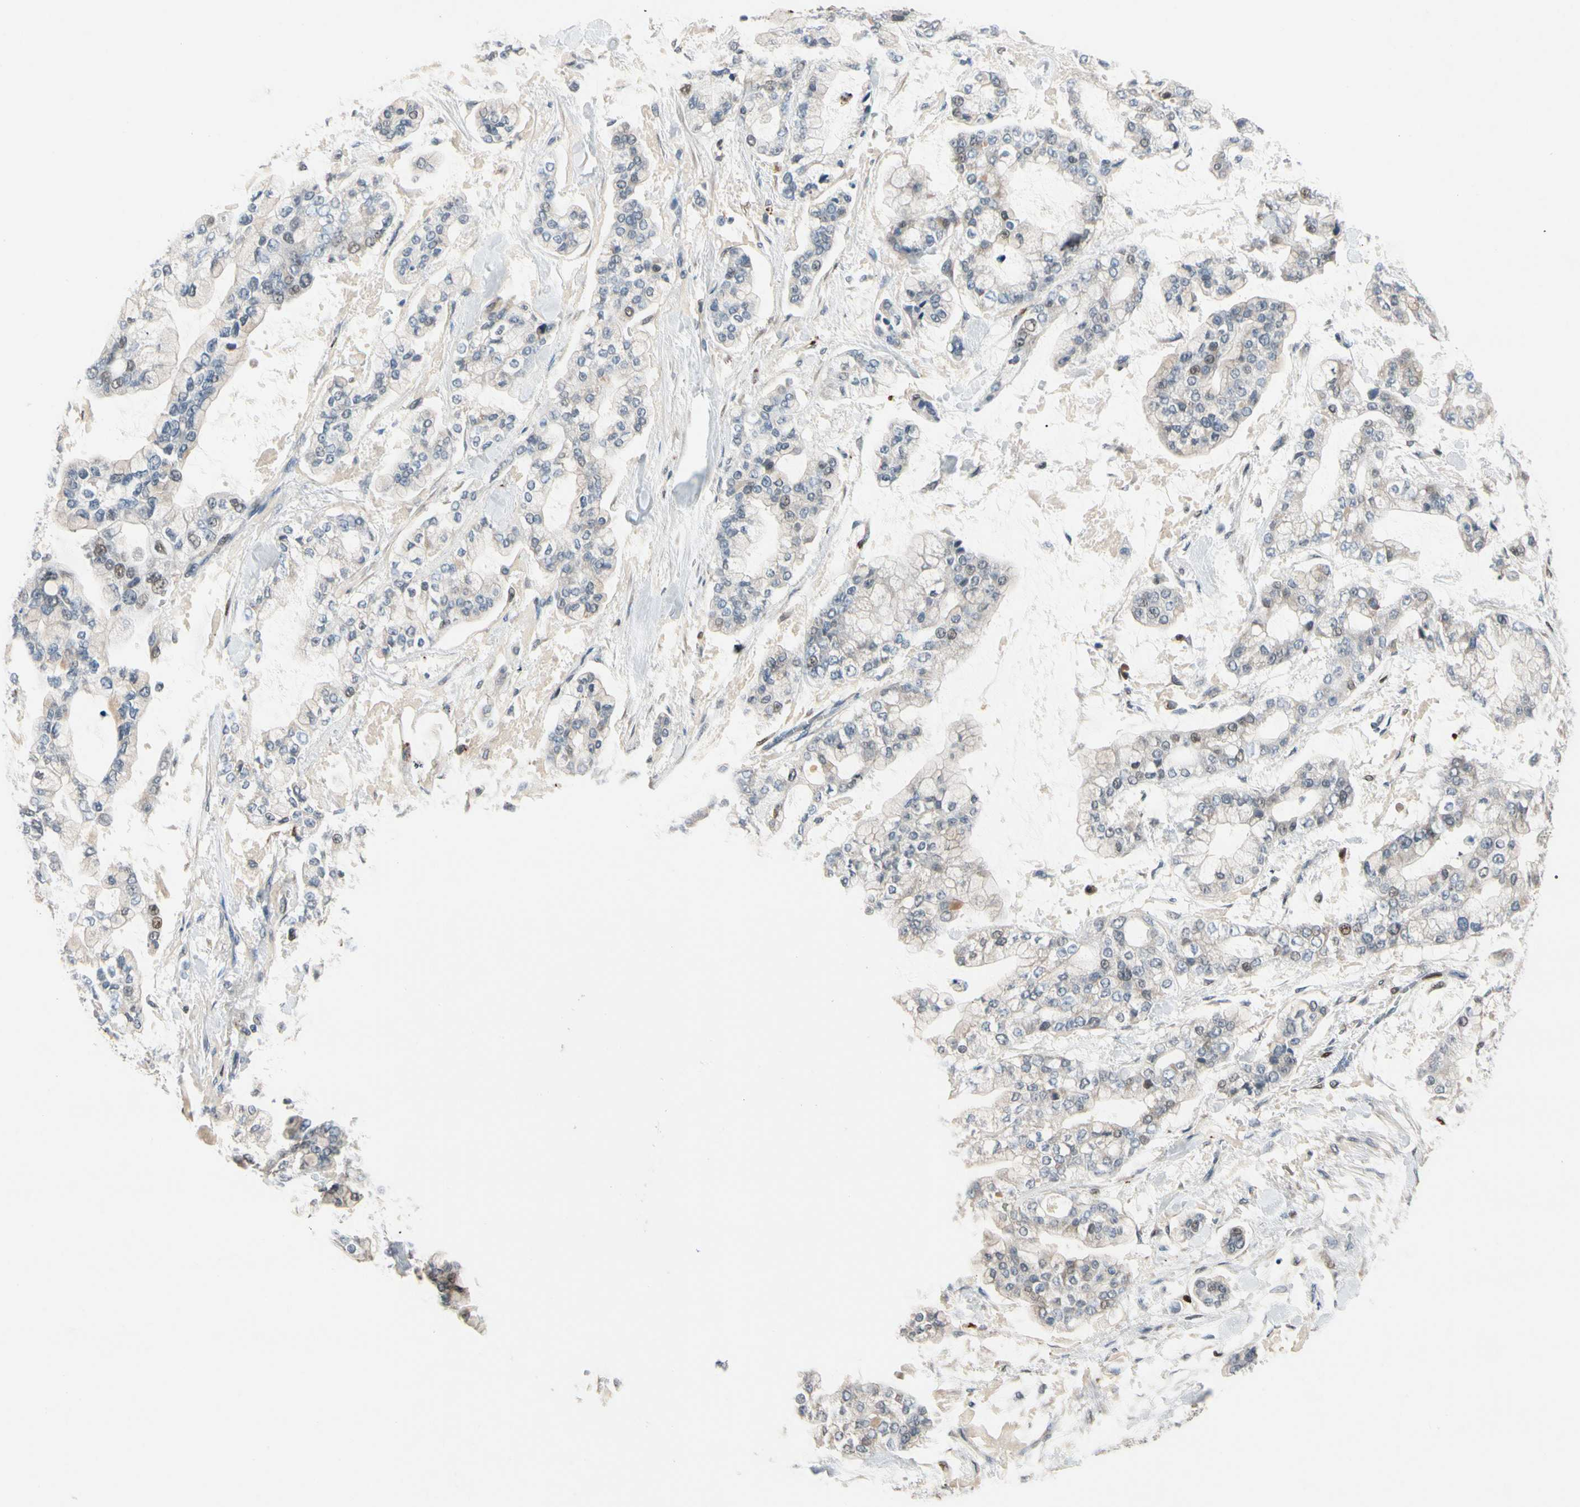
{"staining": {"intensity": "moderate", "quantity": "<25%", "location": "nuclear"}, "tissue": "stomach cancer", "cell_type": "Tumor cells", "image_type": "cancer", "snomed": [{"axis": "morphology", "description": "Normal tissue, NOS"}, {"axis": "morphology", "description": "Adenocarcinoma, NOS"}, {"axis": "topography", "description": "Stomach, upper"}, {"axis": "topography", "description": "Stomach"}], "caption": "Stomach cancer stained with DAB (3,3'-diaminobenzidine) immunohistochemistry exhibits low levels of moderate nuclear expression in about <25% of tumor cells.", "gene": "ZKSCAN4", "patient": {"sex": "male", "age": 76}}